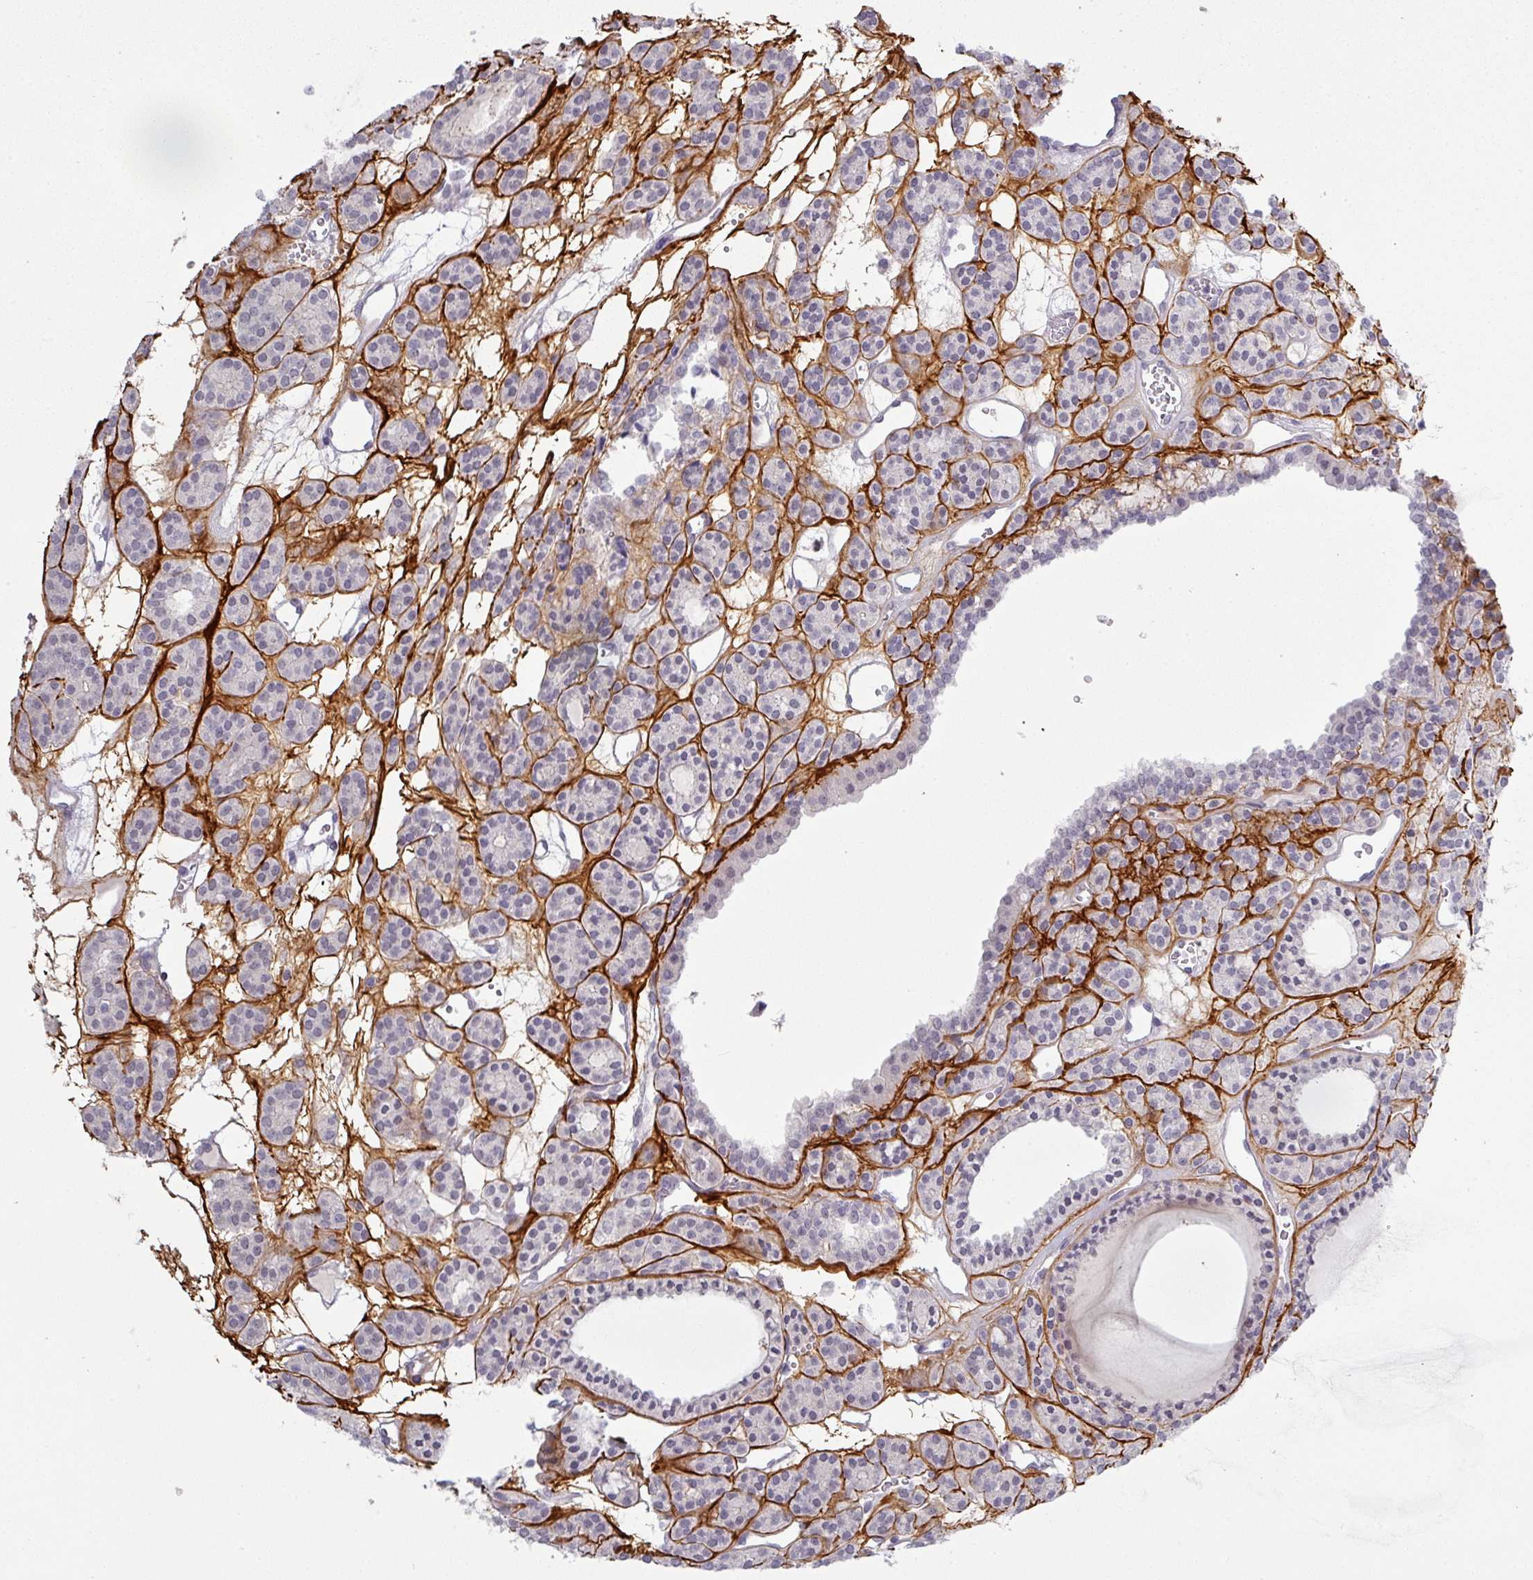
{"staining": {"intensity": "negative", "quantity": "none", "location": "none"}, "tissue": "thyroid cancer", "cell_type": "Tumor cells", "image_type": "cancer", "snomed": [{"axis": "morphology", "description": "Follicular adenoma carcinoma, NOS"}, {"axis": "topography", "description": "Thyroid gland"}], "caption": "Immunohistochemistry histopathology image of follicular adenoma carcinoma (thyroid) stained for a protein (brown), which demonstrates no positivity in tumor cells. (DAB (3,3'-diaminobenzidine) IHC, high magnification).", "gene": "C2orf16", "patient": {"sex": "female", "age": 63}}